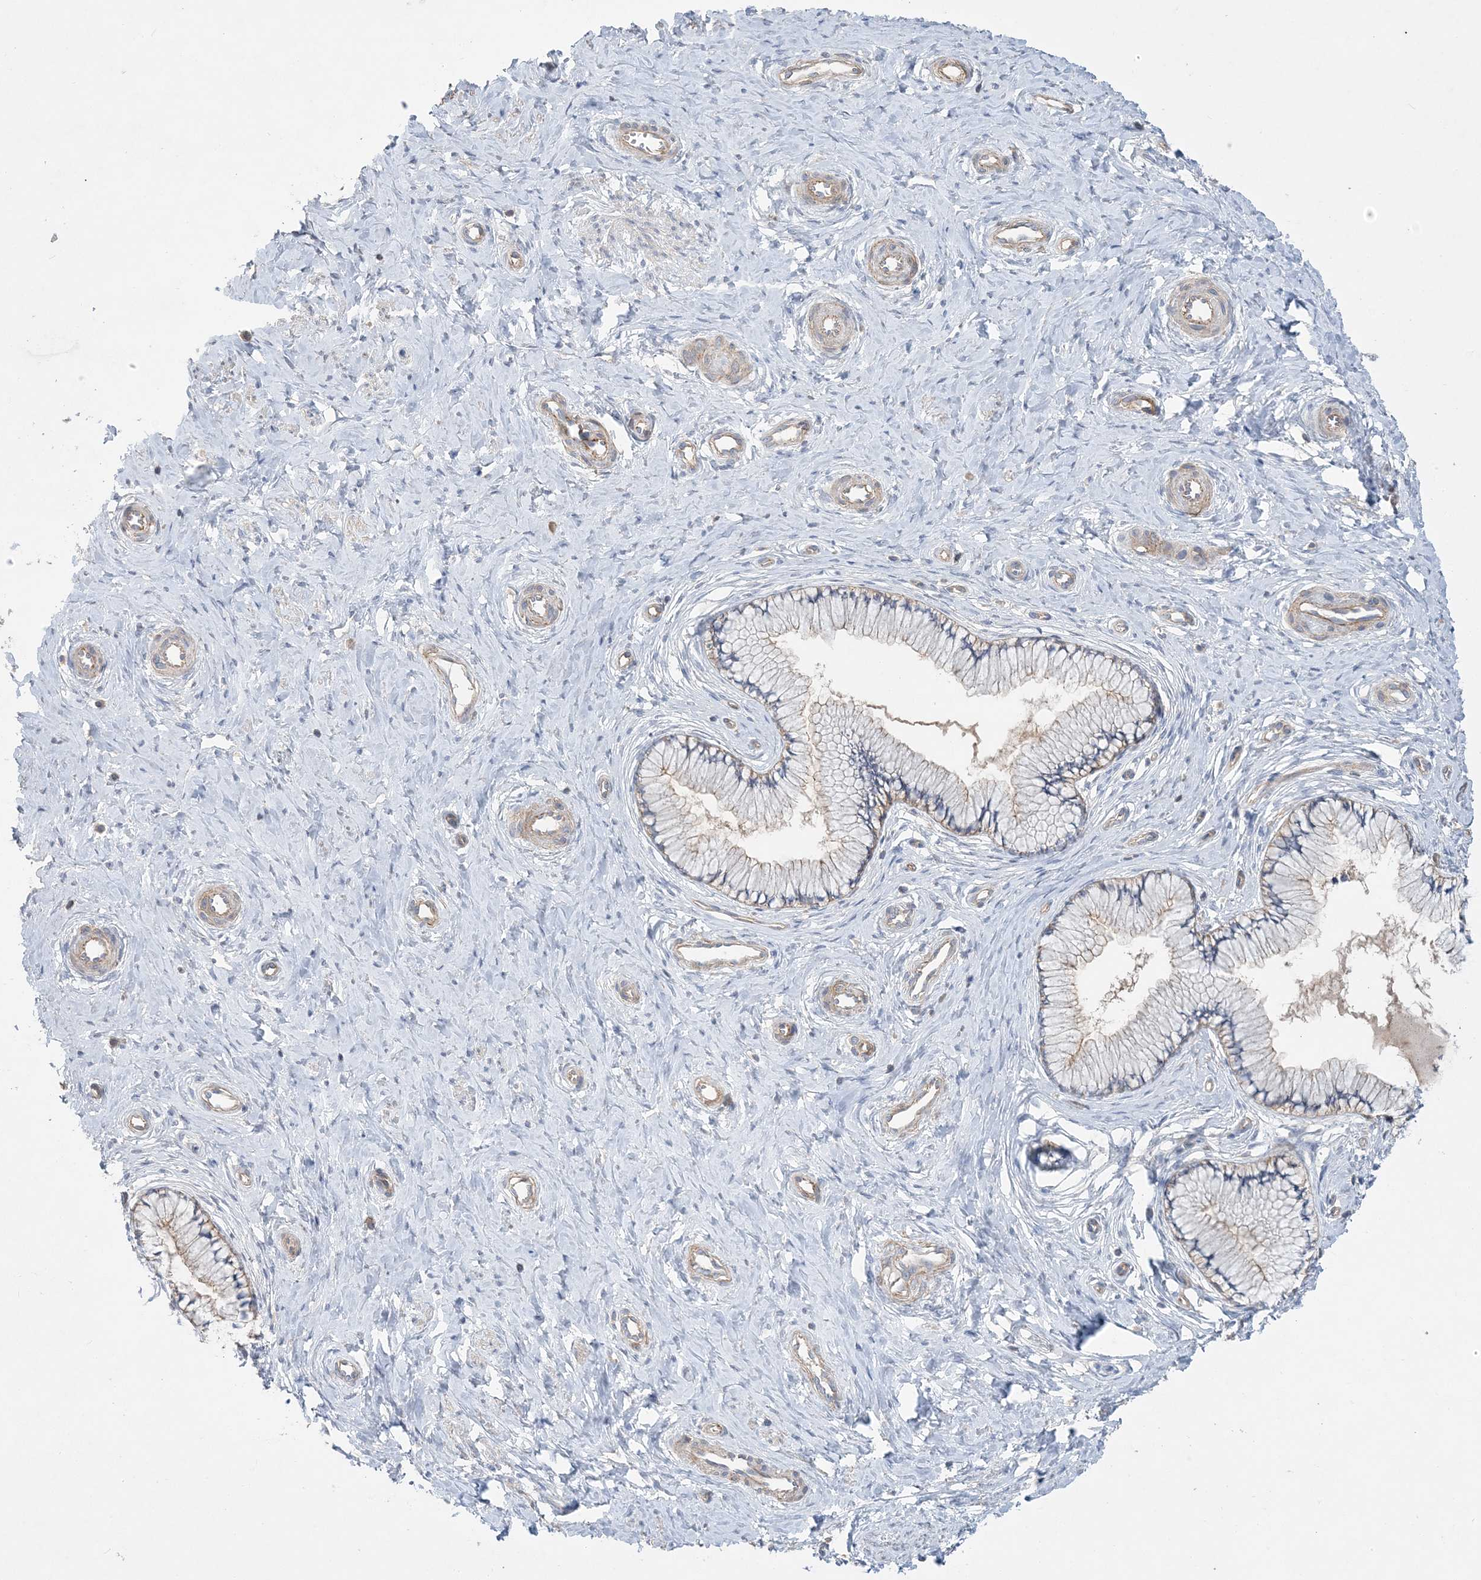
{"staining": {"intensity": "moderate", "quantity": "25%-75%", "location": "cytoplasmic/membranous"}, "tissue": "cervix", "cell_type": "Glandular cells", "image_type": "normal", "snomed": [{"axis": "morphology", "description": "Normal tissue, NOS"}, {"axis": "topography", "description": "Cervix"}], "caption": "Brown immunohistochemical staining in normal human cervix displays moderate cytoplasmic/membranous staining in approximately 25%-75% of glandular cells. (DAB = brown stain, brightfield microscopy at high magnification).", "gene": "PIGC", "patient": {"sex": "female", "age": 36}}